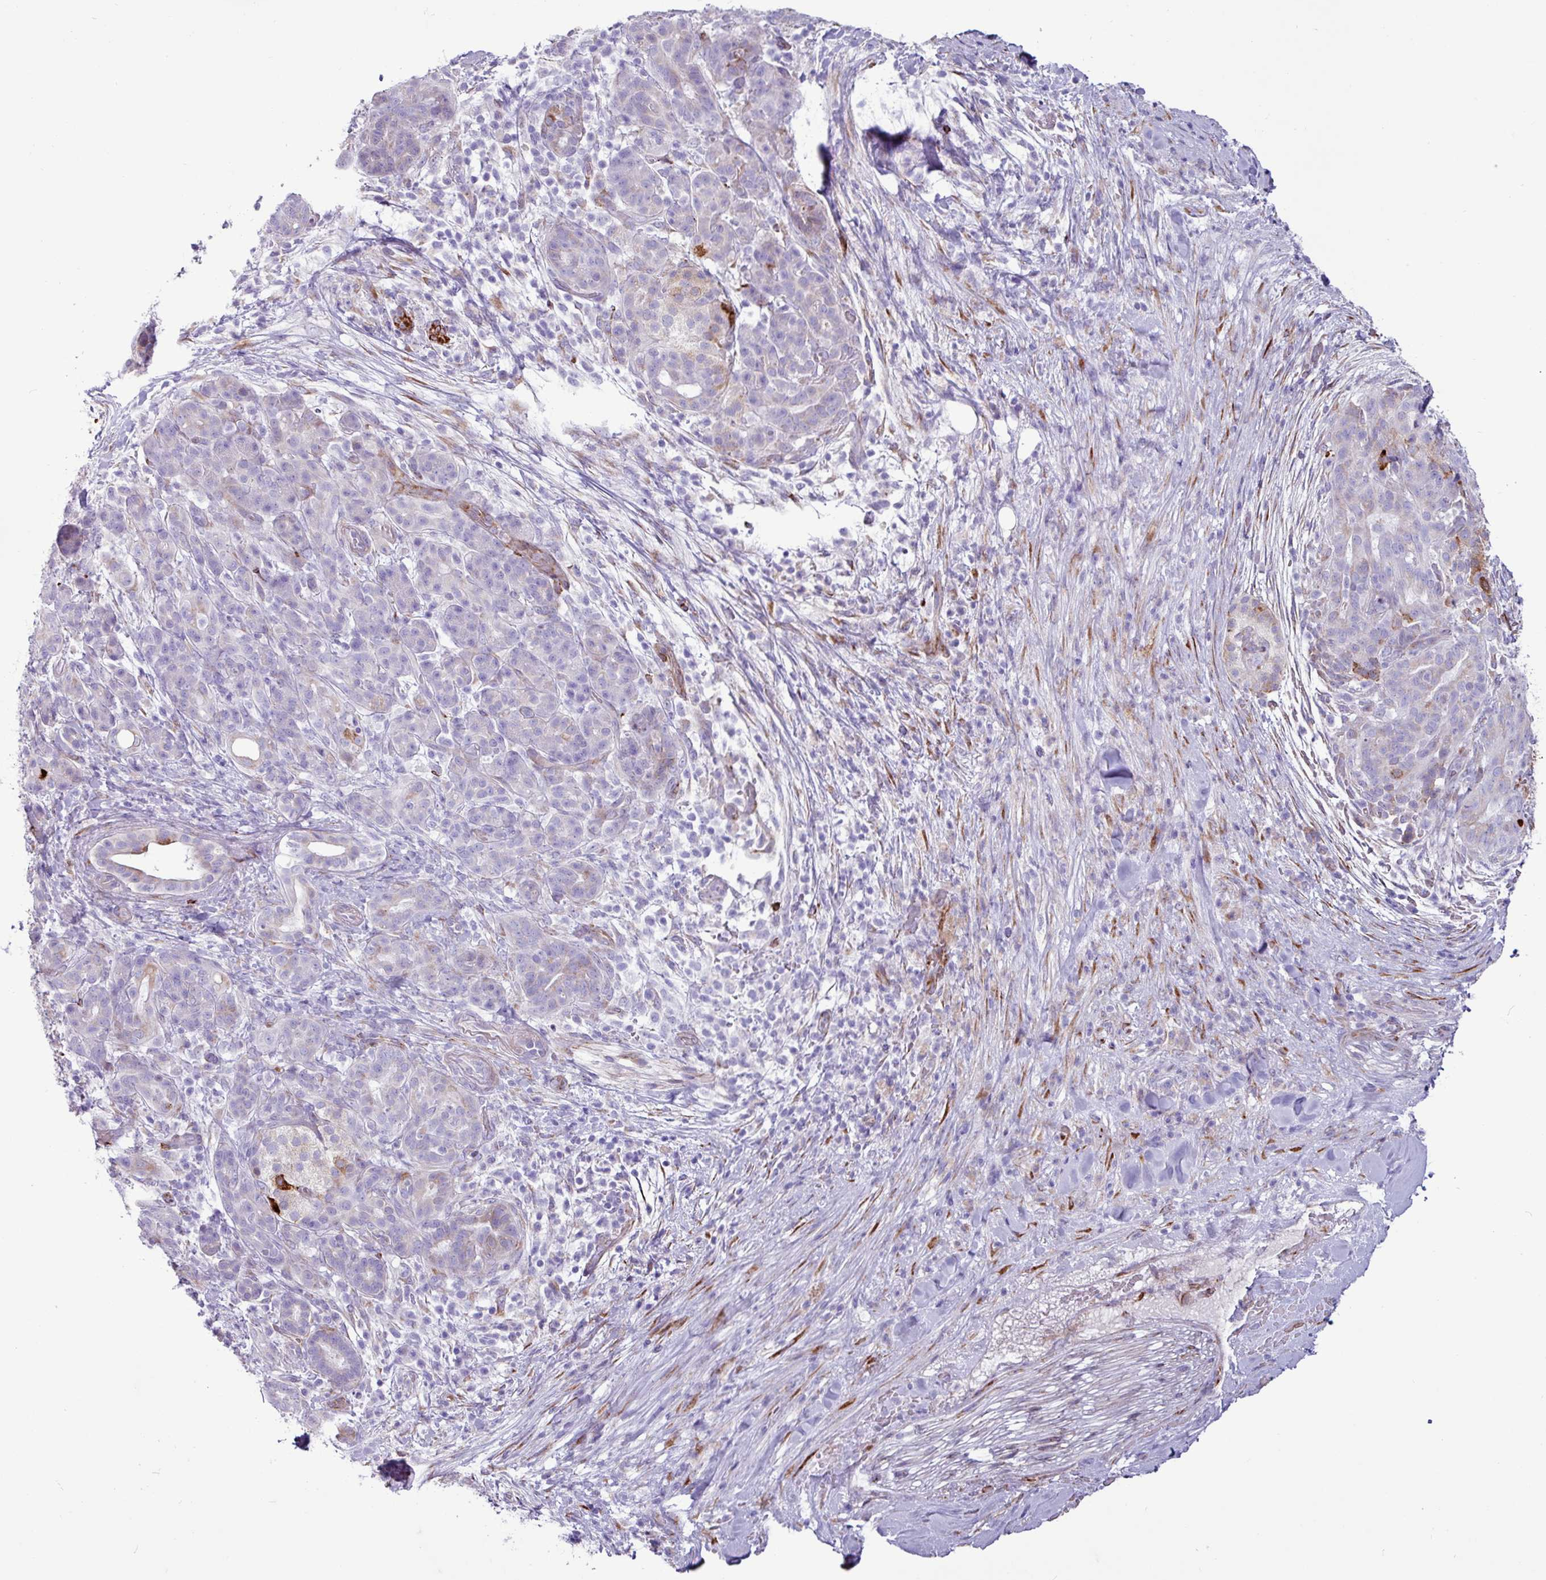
{"staining": {"intensity": "strong", "quantity": "<25%", "location": "cytoplasmic/membranous"}, "tissue": "pancreatic cancer", "cell_type": "Tumor cells", "image_type": "cancer", "snomed": [{"axis": "morphology", "description": "Adenocarcinoma, NOS"}, {"axis": "topography", "description": "Pancreas"}], "caption": "An IHC image of neoplastic tissue is shown. Protein staining in brown labels strong cytoplasmic/membranous positivity in pancreatic cancer within tumor cells.", "gene": "PPP1R35", "patient": {"sex": "male", "age": 44}}